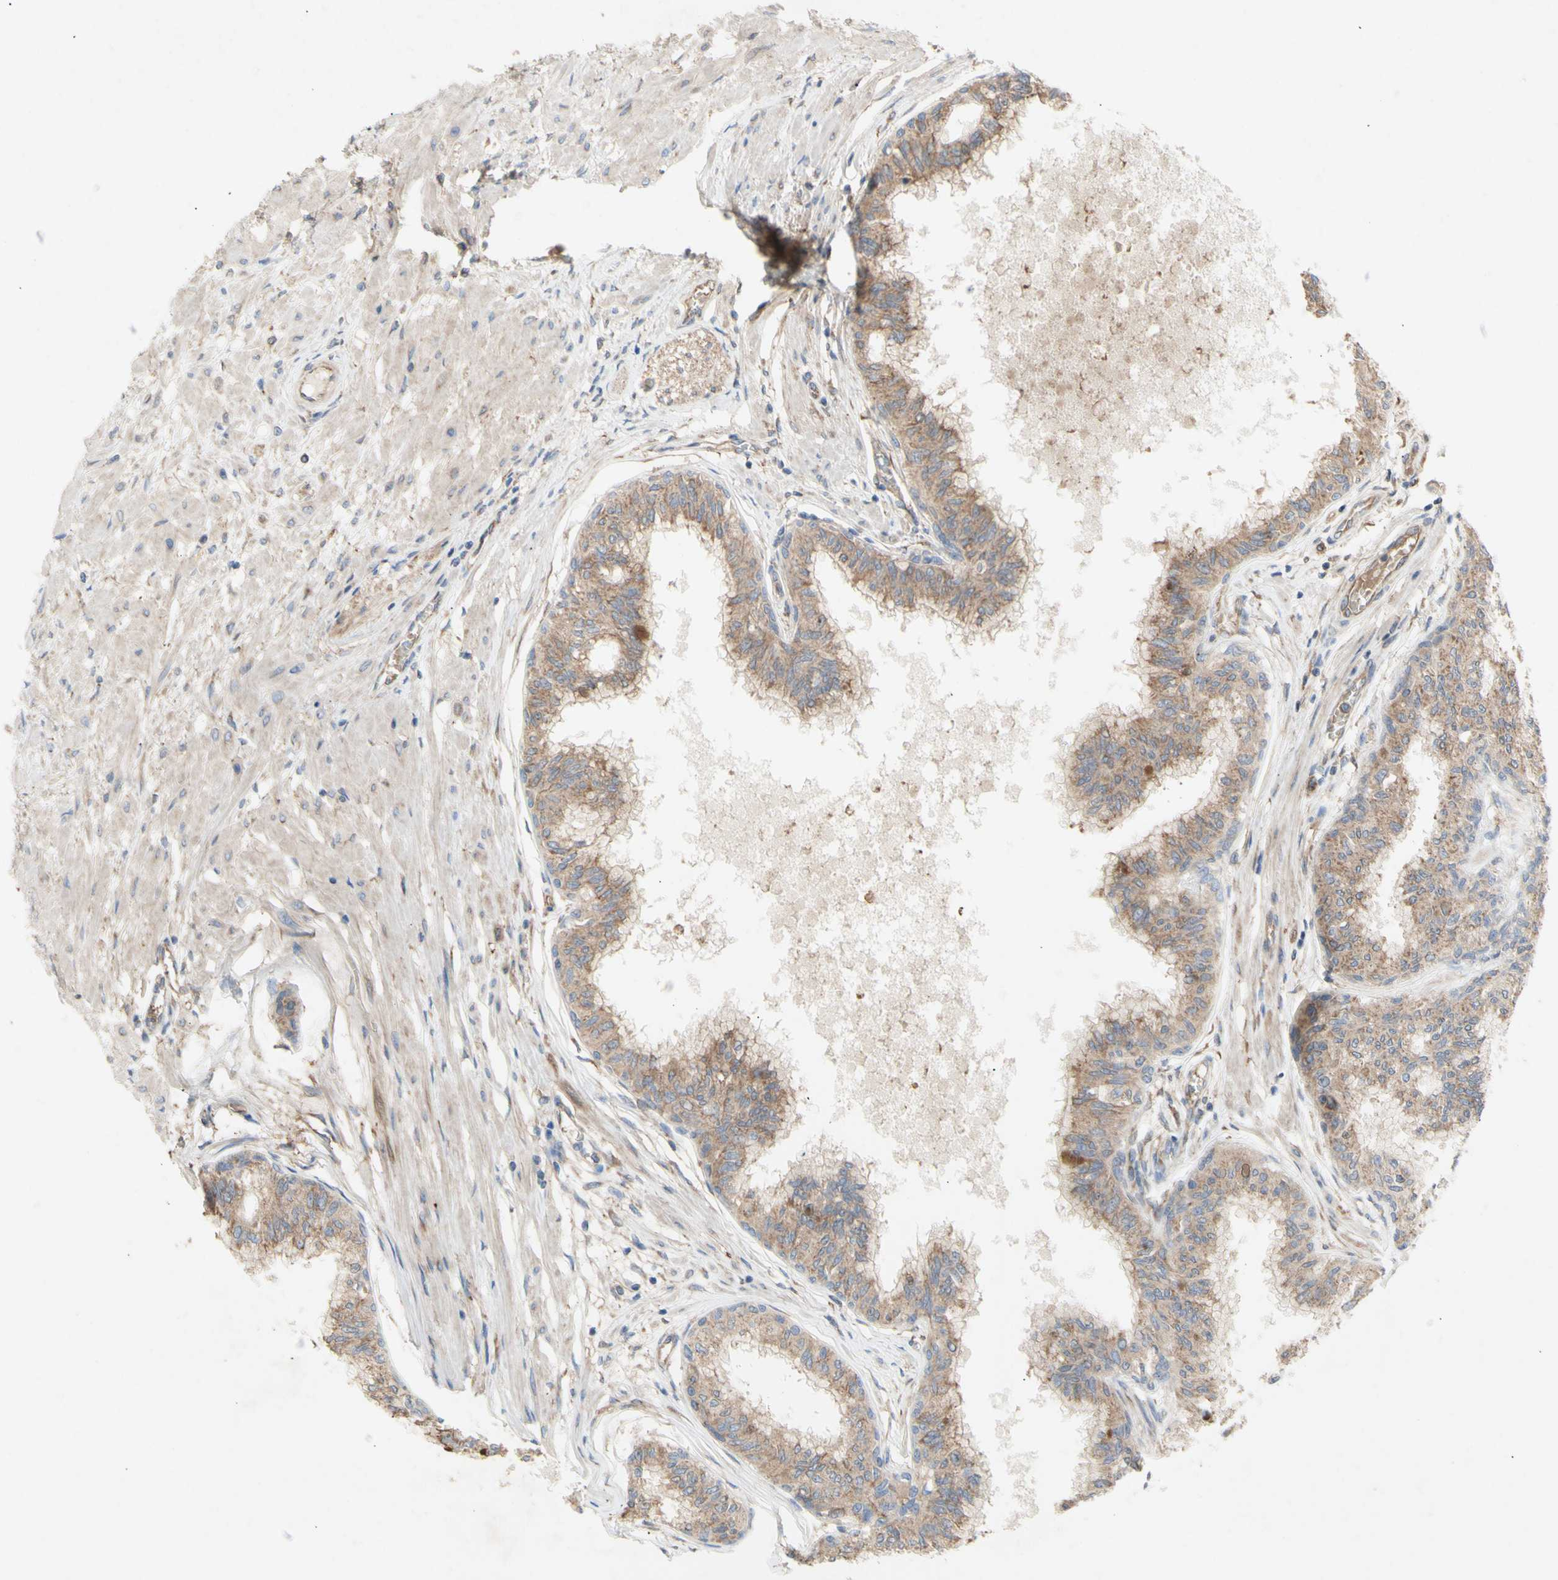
{"staining": {"intensity": "weak", "quantity": ">75%", "location": "cytoplasmic/membranous"}, "tissue": "prostate", "cell_type": "Glandular cells", "image_type": "normal", "snomed": [{"axis": "morphology", "description": "Normal tissue, NOS"}, {"axis": "topography", "description": "Prostate"}, {"axis": "topography", "description": "Seminal veicle"}], "caption": "Immunohistochemistry (IHC) of benign prostate exhibits low levels of weak cytoplasmic/membranous expression in about >75% of glandular cells.", "gene": "KLC1", "patient": {"sex": "male", "age": 60}}